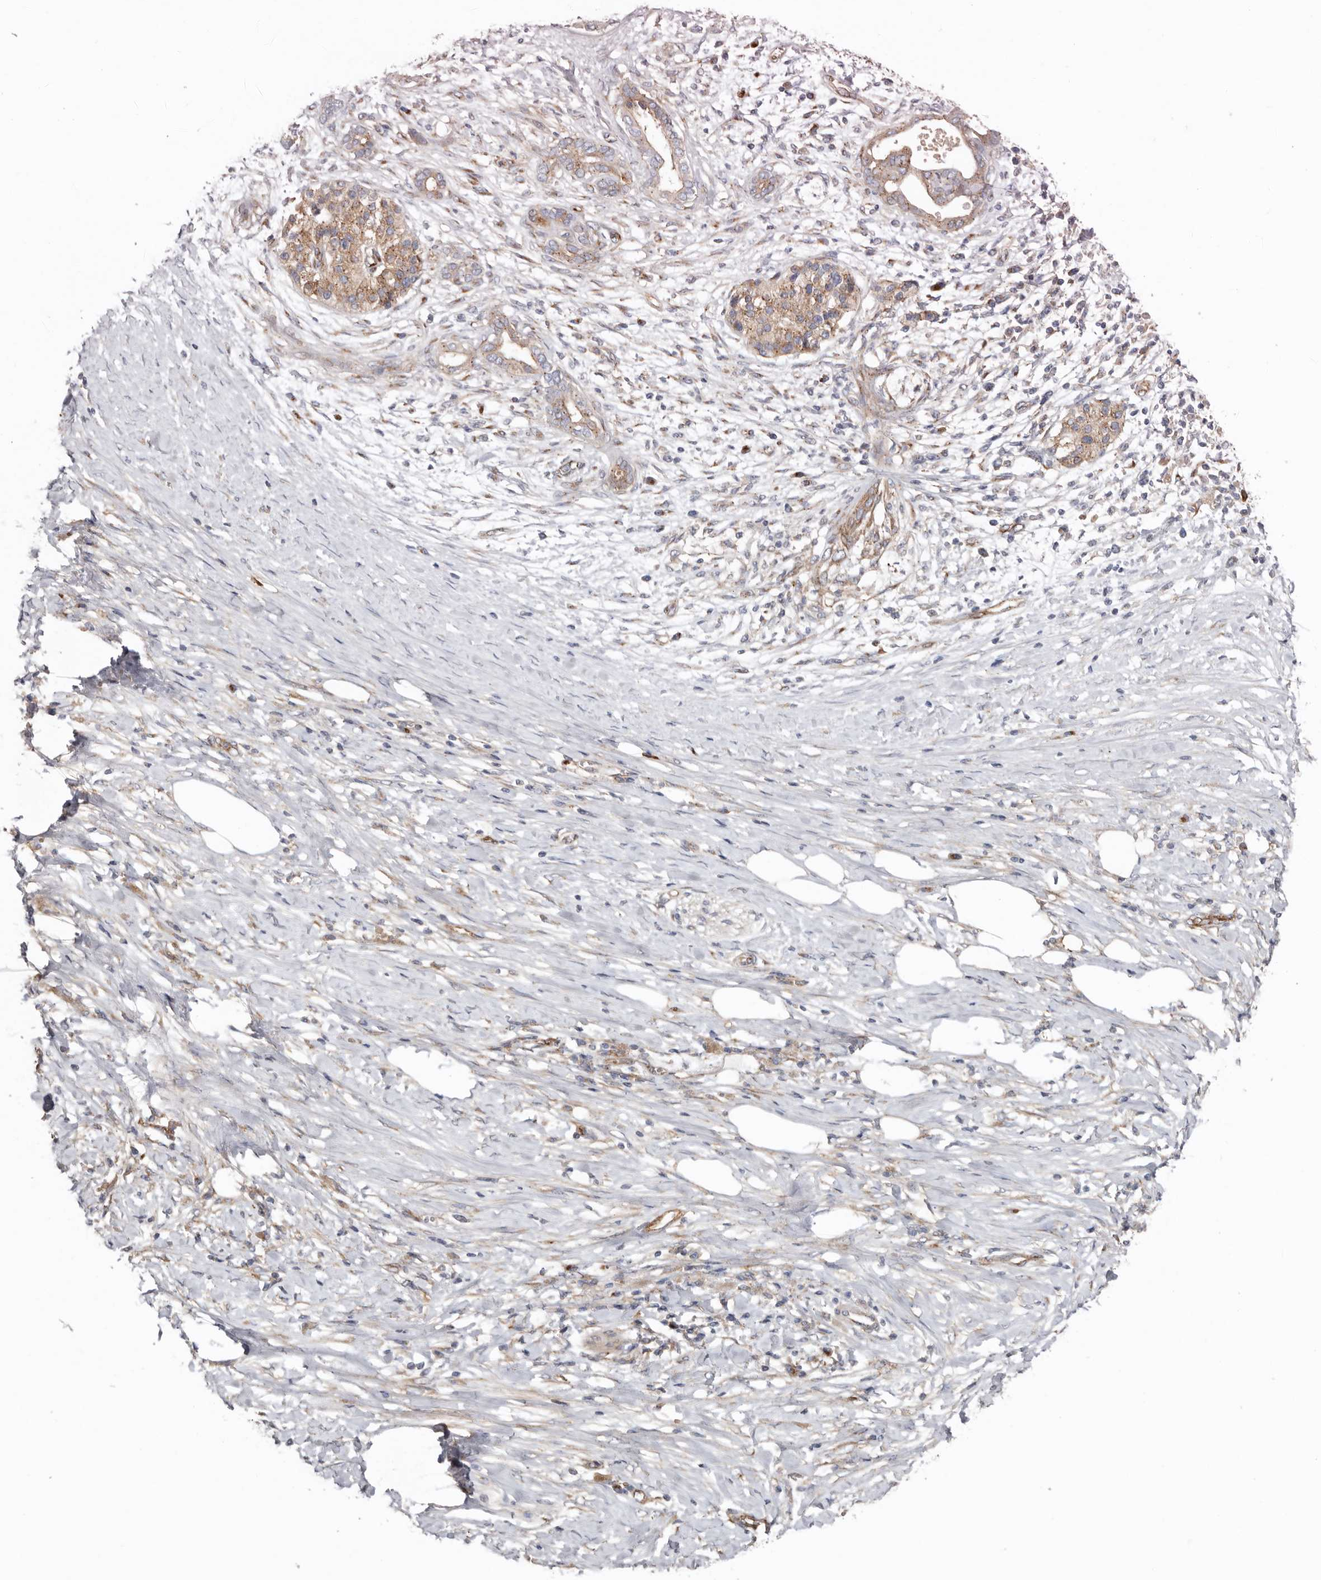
{"staining": {"intensity": "moderate", "quantity": ">75%", "location": "cytoplasmic/membranous"}, "tissue": "pancreatic cancer", "cell_type": "Tumor cells", "image_type": "cancer", "snomed": [{"axis": "morphology", "description": "Adenocarcinoma, NOS"}, {"axis": "topography", "description": "Pancreas"}], "caption": "Adenocarcinoma (pancreatic) tissue displays moderate cytoplasmic/membranous staining in about >75% of tumor cells", "gene": "LUZP1", "patient": {"sex": "male", "age": 58}}